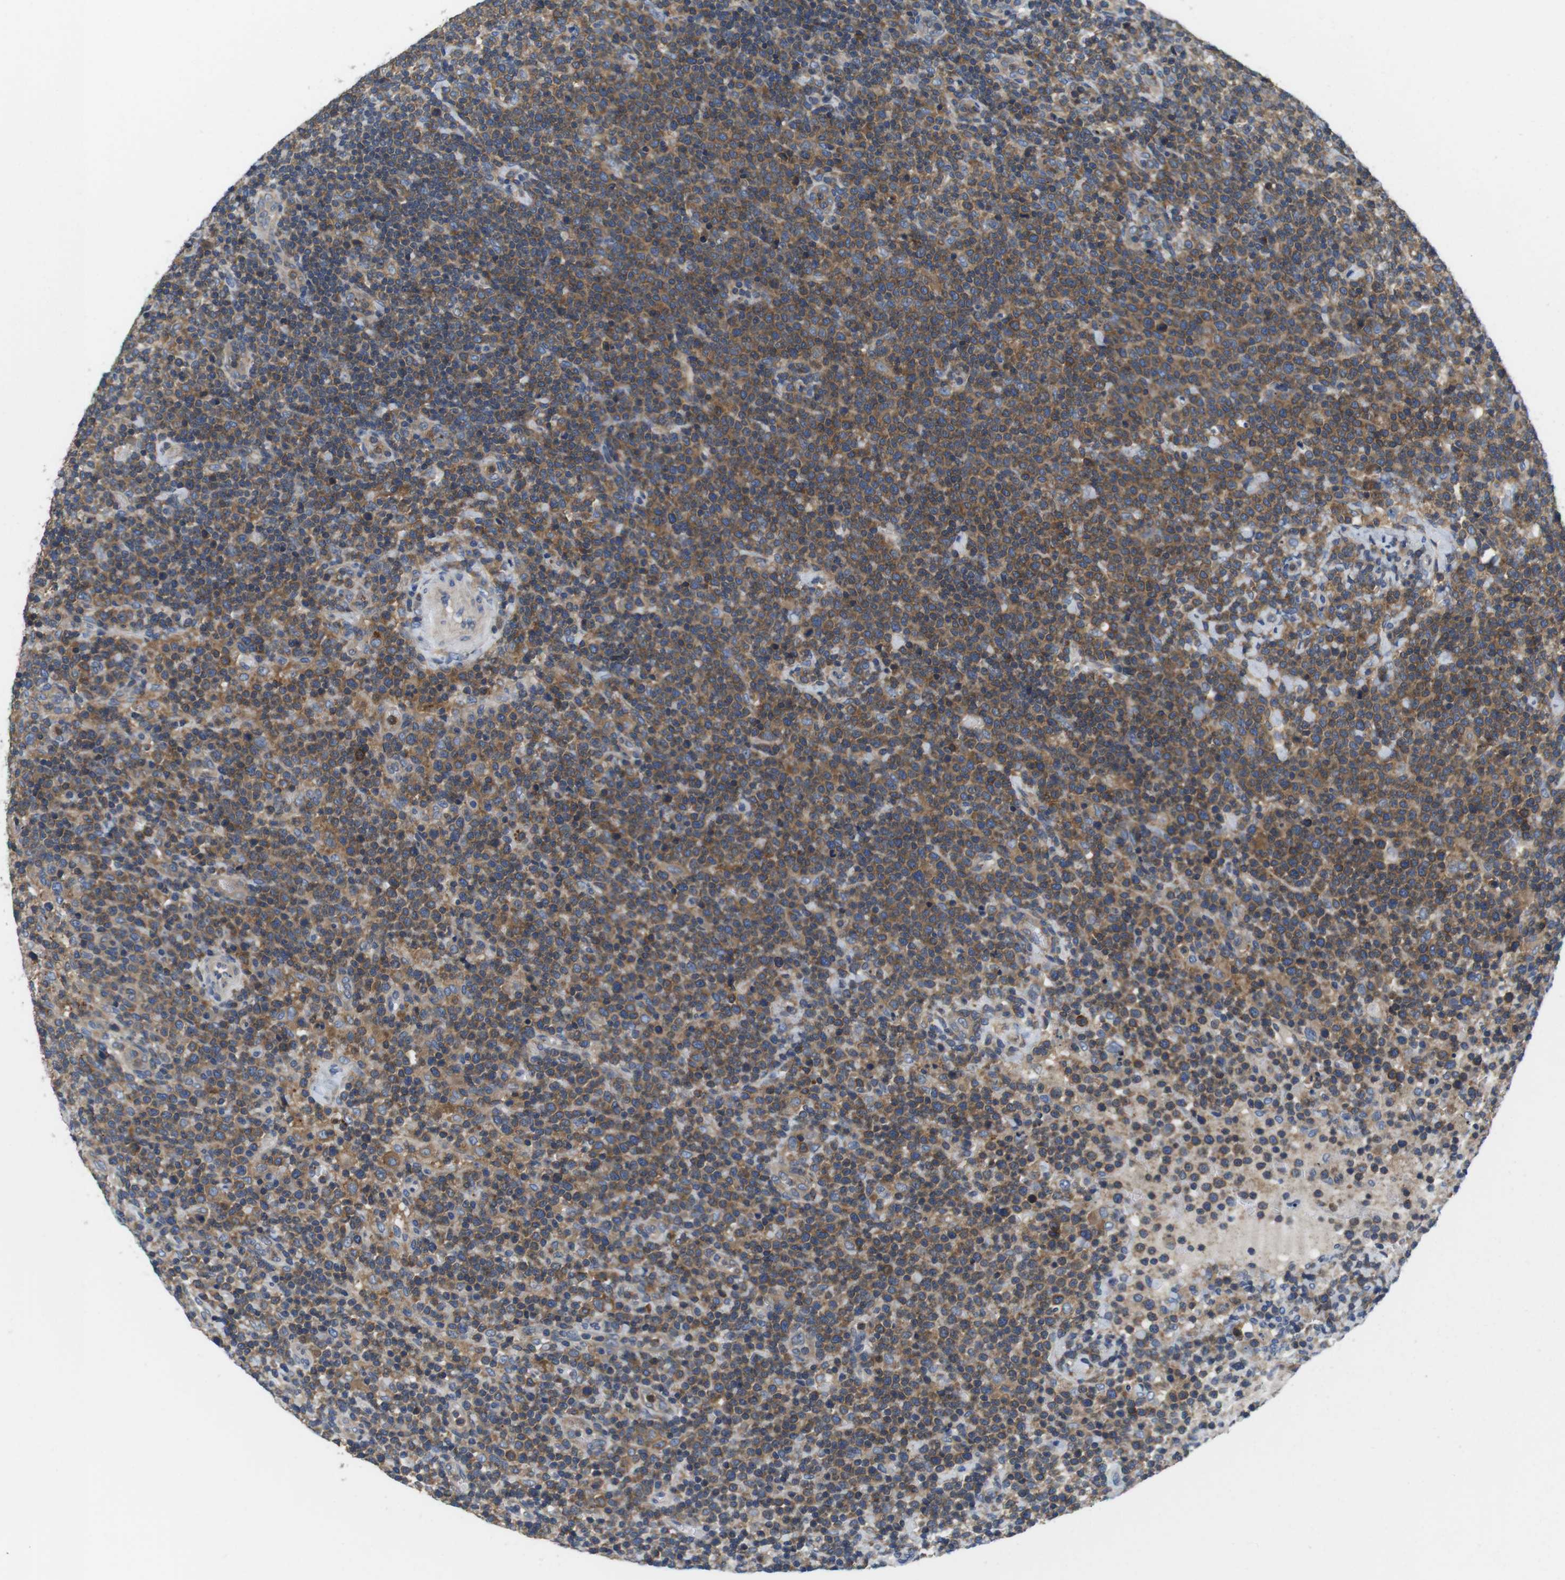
{"staining": {"intensity": "moderate", "quantity": ">75%", "location": "cytoplasmic/membranous"}, "tissue": "lymphoma", "cell_type": "Tumor cells", "image_type": "cancer", "snomed": [{"axis": "morphology", "description": "Malignant lymphoma, non-Hodgkin's type, High grade"}, {"axis": "topography", "description": "Lymph node"}], "caption": "A photomicrograph of human malignant lymphoma, non-Hodgkin's type (high-grade) stained for a protein shows moderate cytoplasmic/membranous brown staining in tumor cells.", "gene": "HERPUD2", "patient": {"sex": "male", "age": 61}}